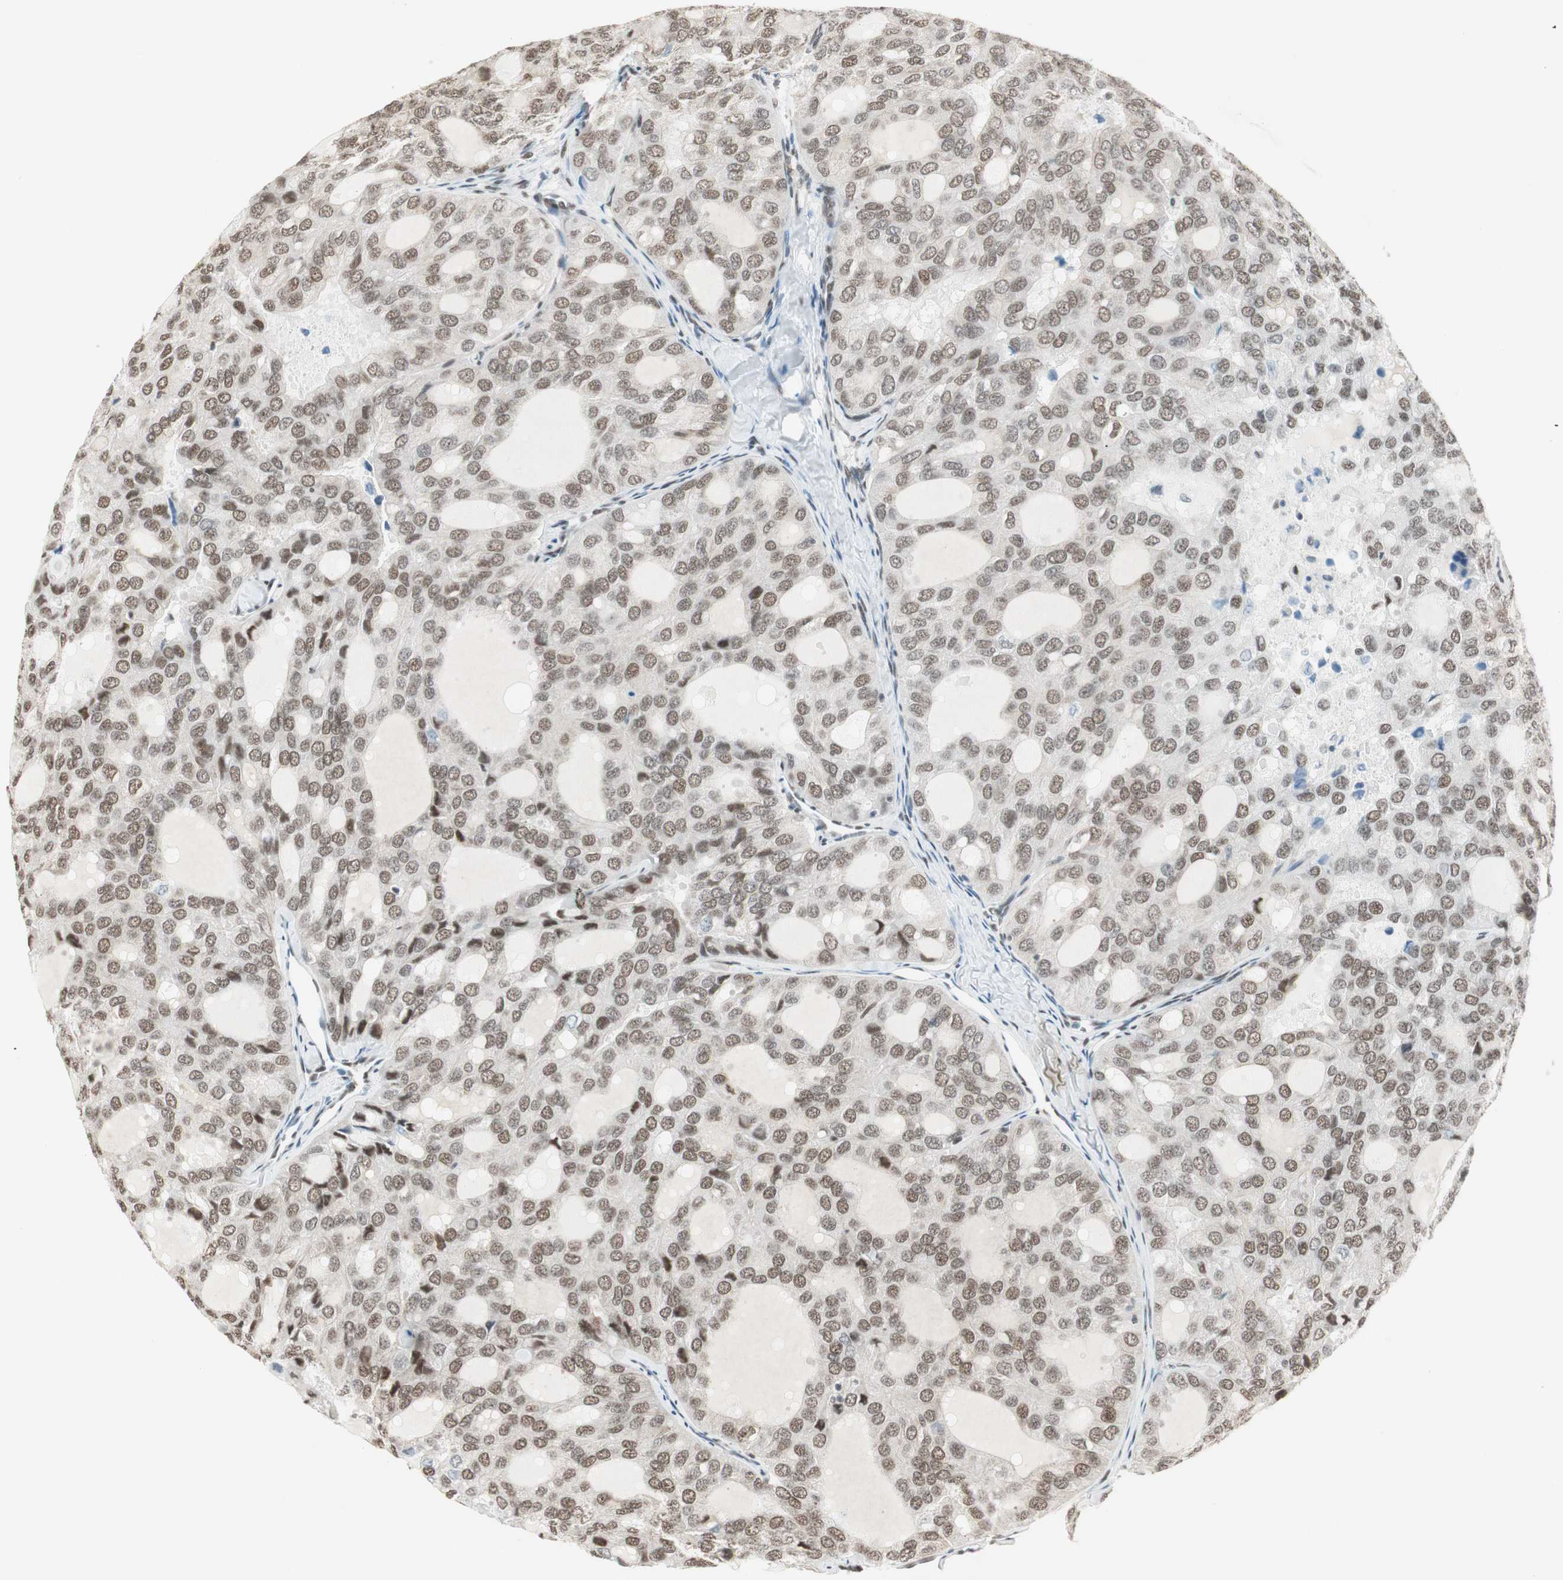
{"staining": {"intensity": "moderate", "quantity": ">75%", "location": "nuclear"}, "tissue": "thyroid cancer", "cell_type": "Tumor cells", "image_type": "cancer", "snomed": [{"axis": "morphology", "description": "Follicular adenoma carcinoma, NOS"}, {"axis": "topography", "description": "Thyroid gland"}], "caption": "Immunohistochemical staining of thyroid cancer (follicular adenoma carcinoma) demonstrates medium levels of moderate nuclear staining in approximately >75% of tumor cells.", "gene": "ZBTB17", "patient": {"sex": "male", "age": 75}}